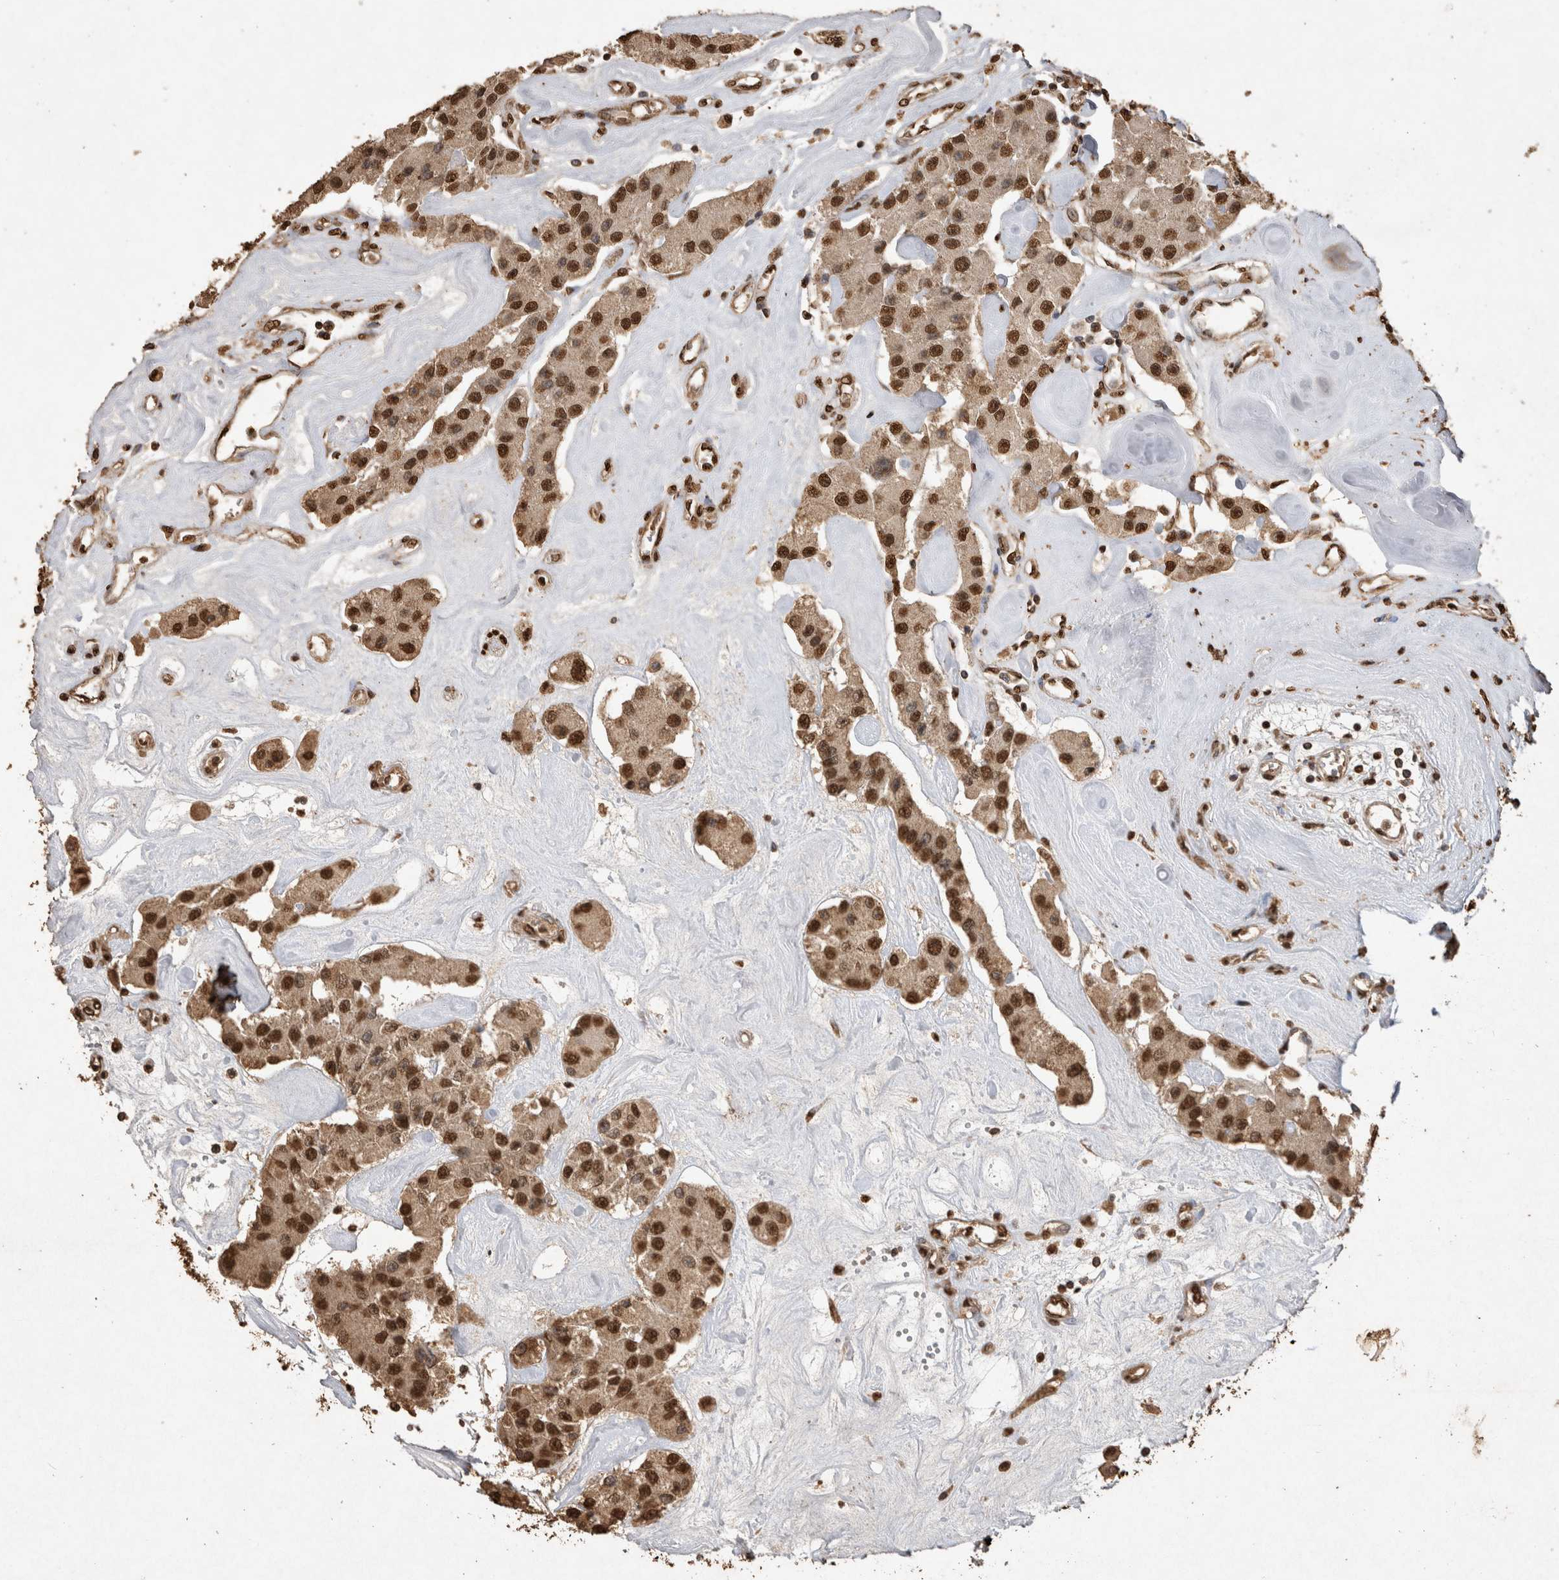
{"staining": {"intensity": "strong", "quantity": ">75%", "location": "nuclear"}, "tissue": "carcinoid", "cell_type": "Tumor cells", "image_type": "cancer", "snomed": [{"axis": "morphology", "description": "Carcinoid, malignant, NOS"}, {"axis": "topography", "description": "Pancreas"}], "caption": "Carcinoid (malignant) was stained to show a protein in brown. There is high levels of strong nuclear staining in approximately >75% of tumor cells. Using DAB (brown) and hematoxylin (blue) stains, captured at high magnification using brightfield microscopy.", "gene": "OAS2", "patient": {"sex": "male", "age": 41}}